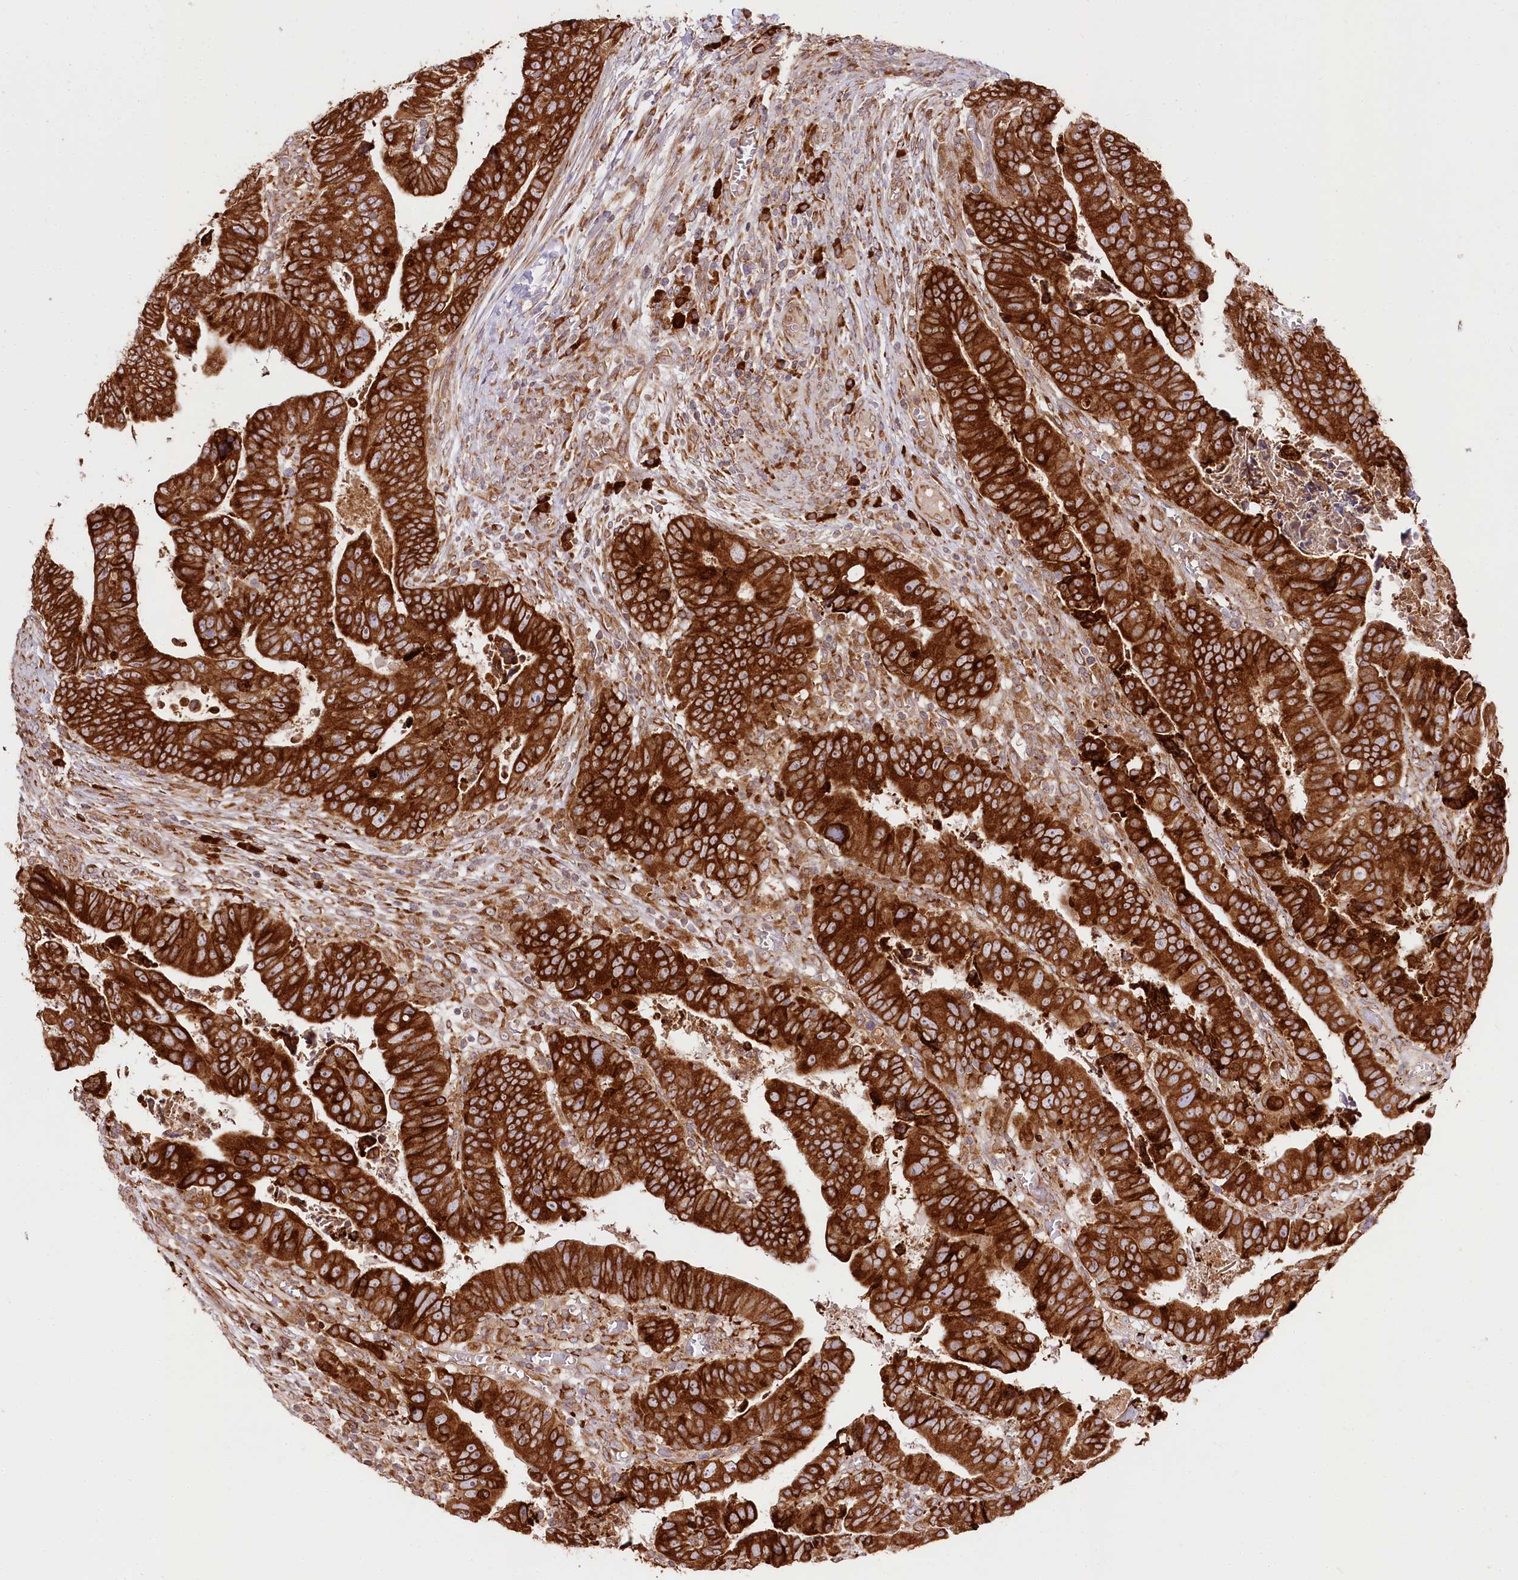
{"staining": {"intensity": "strong", "quantity": ">75%", "location": "cytoplasmic/membranous"}, "tissue": "colorectal cancer", "cell_type": "Tumor cells", "image_type": "cancer", "snomed": [{"axis": "morphology", "description": "Normal tissue, NOS"}, {"axis": "morphology", "description": "Adenocarcinoma, NOS"}, {"axis": "topography", "description": "Rectum"}], "caption": "Immunohistochemical staining of colorectal adenocarcinoma shows high levels of strong cytoplasmic/membranous protein staining in about >75% of tumor cells.", "gene": "CNPY2", "patient": {"sex": "female", "age": 65}}